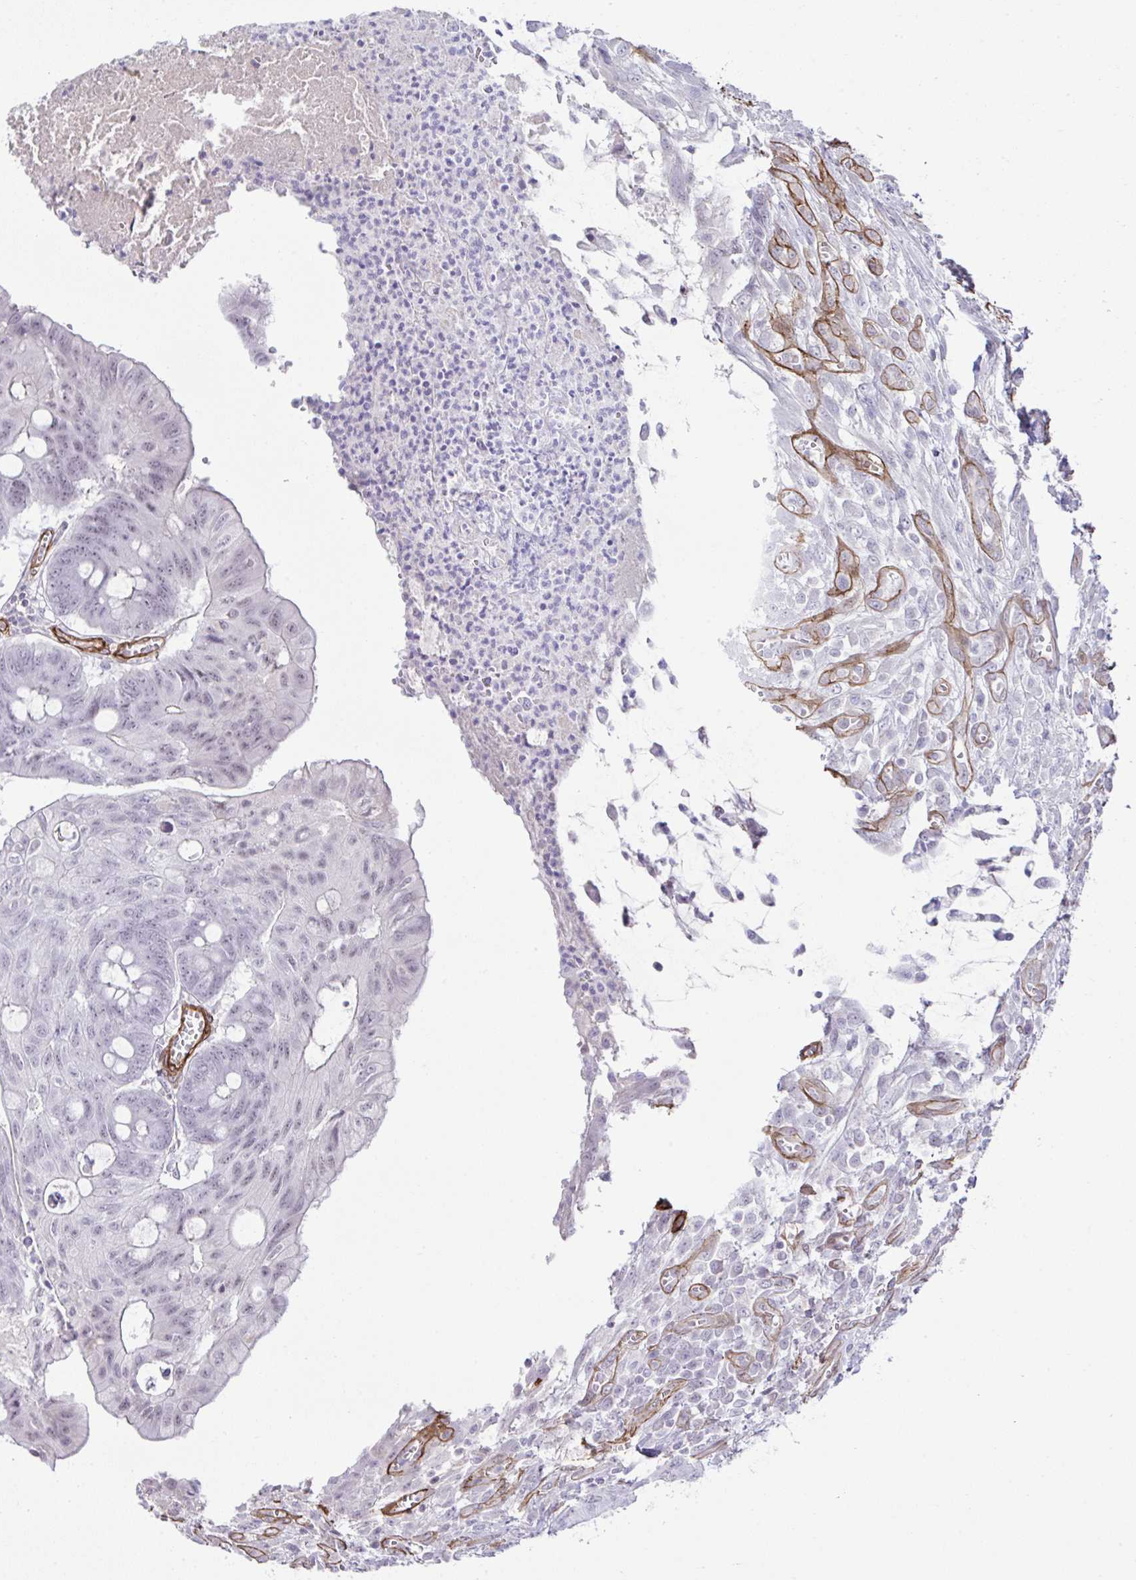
{"staining": {"intensity": "negative", "quantity": "none", "location": "none"}, "tissue": "colorectal cancer", "cell_type": "Tumor cells", "image_type": "cancer", "snomed": [{"axis": "morphology", "description": "Adenocarcinoma, NOS"}, {"axis": "topography", "description": "Colon"}], "caption": "High magnification brightfield microscopy of adenocarcinoma (colorectal) stained with DAB (brown) and counterstained with hematoxylin (blue): tumor cells show no significant expression.", "gene": "FBXO34", "patient": {"sex": "male", "age": 65}}